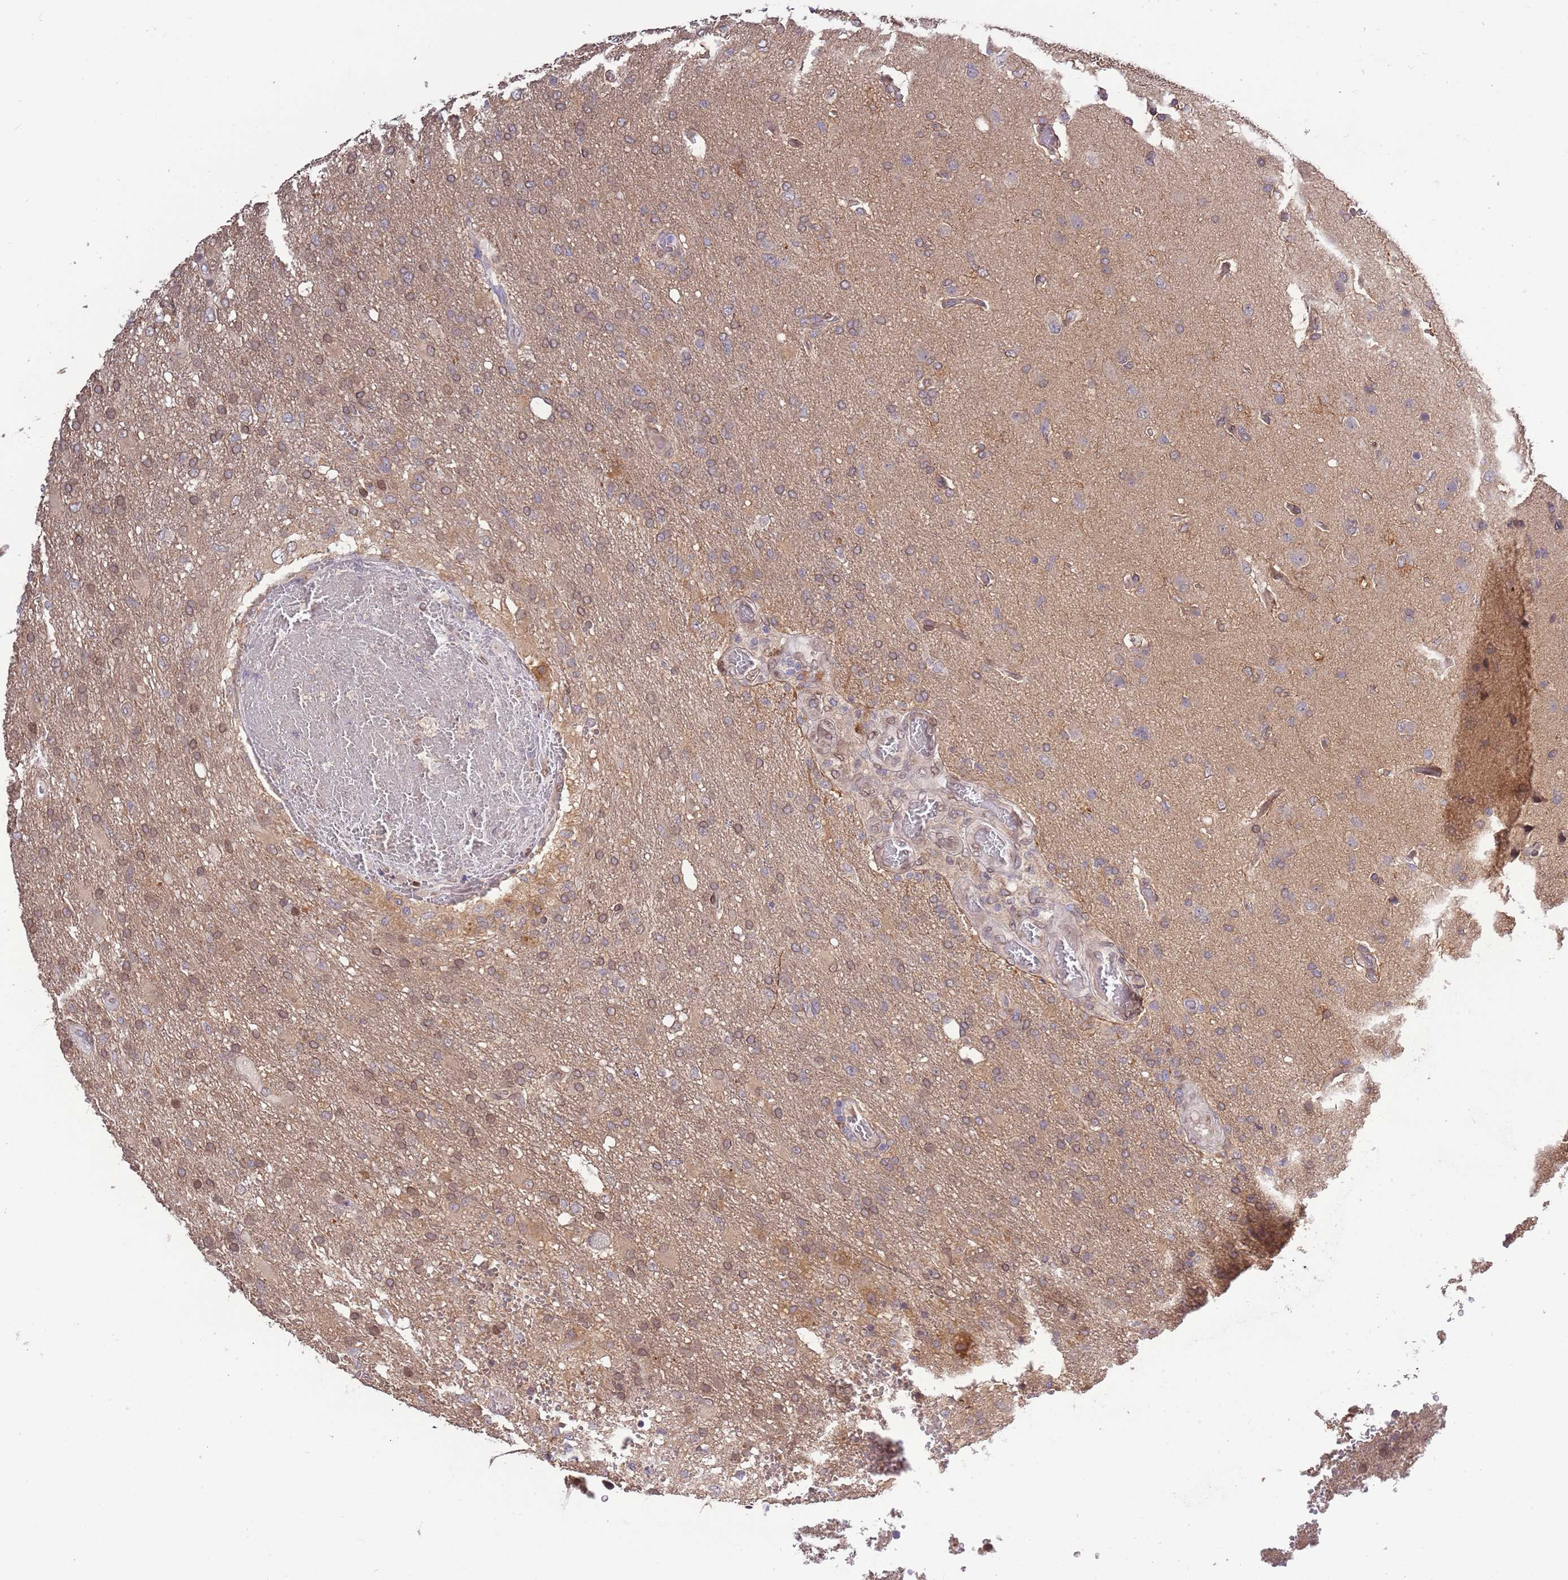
{"staining": {"intensity": "weak", "quantity": "25%-75%", "location": "nuclear"}, "tissue": "glioma", "cell_type": "Tumor cells", "image_type": "cancer", "snomed": [{"axis": "morphology", "description": "Glioma, malignant, High grade"}, {"axis": "topography", "description": "Brain"}], "caption": "IHC micrograph of high-grade glioma (malignant) stained for a protein (brown), which shows low levels of weak nuclear expression in approximately 25%-75% of tumor cells.", "gene": "ZNF665", "patient": {"sex": "female", "age": 74}}